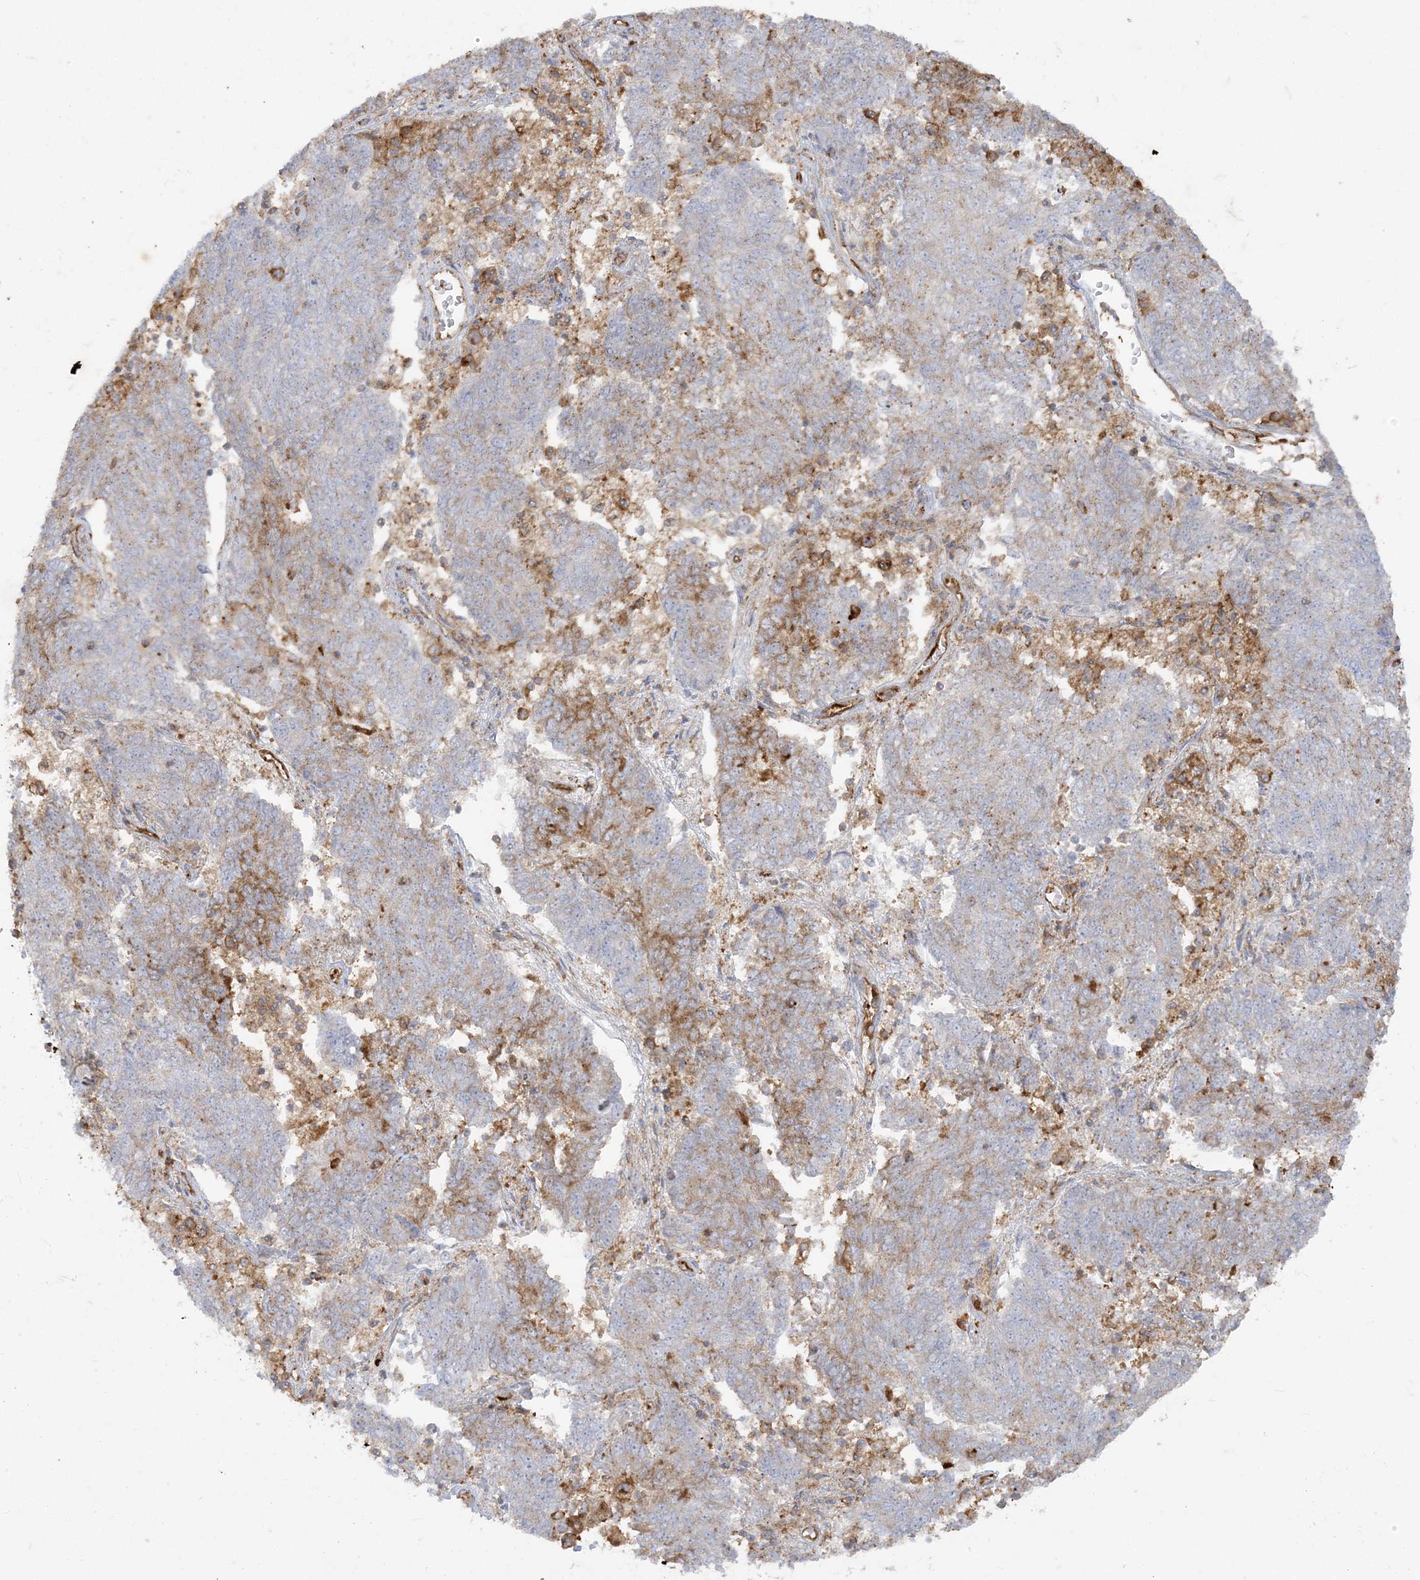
{"staining": {"intensity": "moderate", "quantity": "<25%", "location": "cytoplasmic/membranous"}, "tissue": "endometrial cancer", "cell_type": "Tumor cells", "image_type": "cancer", "snomed": [{"axis": "morphology", "description": "Adenocarcinoma, NOS"}, {"axis": "topography", "description": "Endometrium"}], "caption": "This histopathology image shows immunohistochemistry (IHC) staining of human endometrial cancer (adenocarcinoma), with low moderate cytoplasmic/membranous expression in approximately <25% of tumor cells.", "gene": "DERL3", "patient": {"sex": "female", "age": 80}}